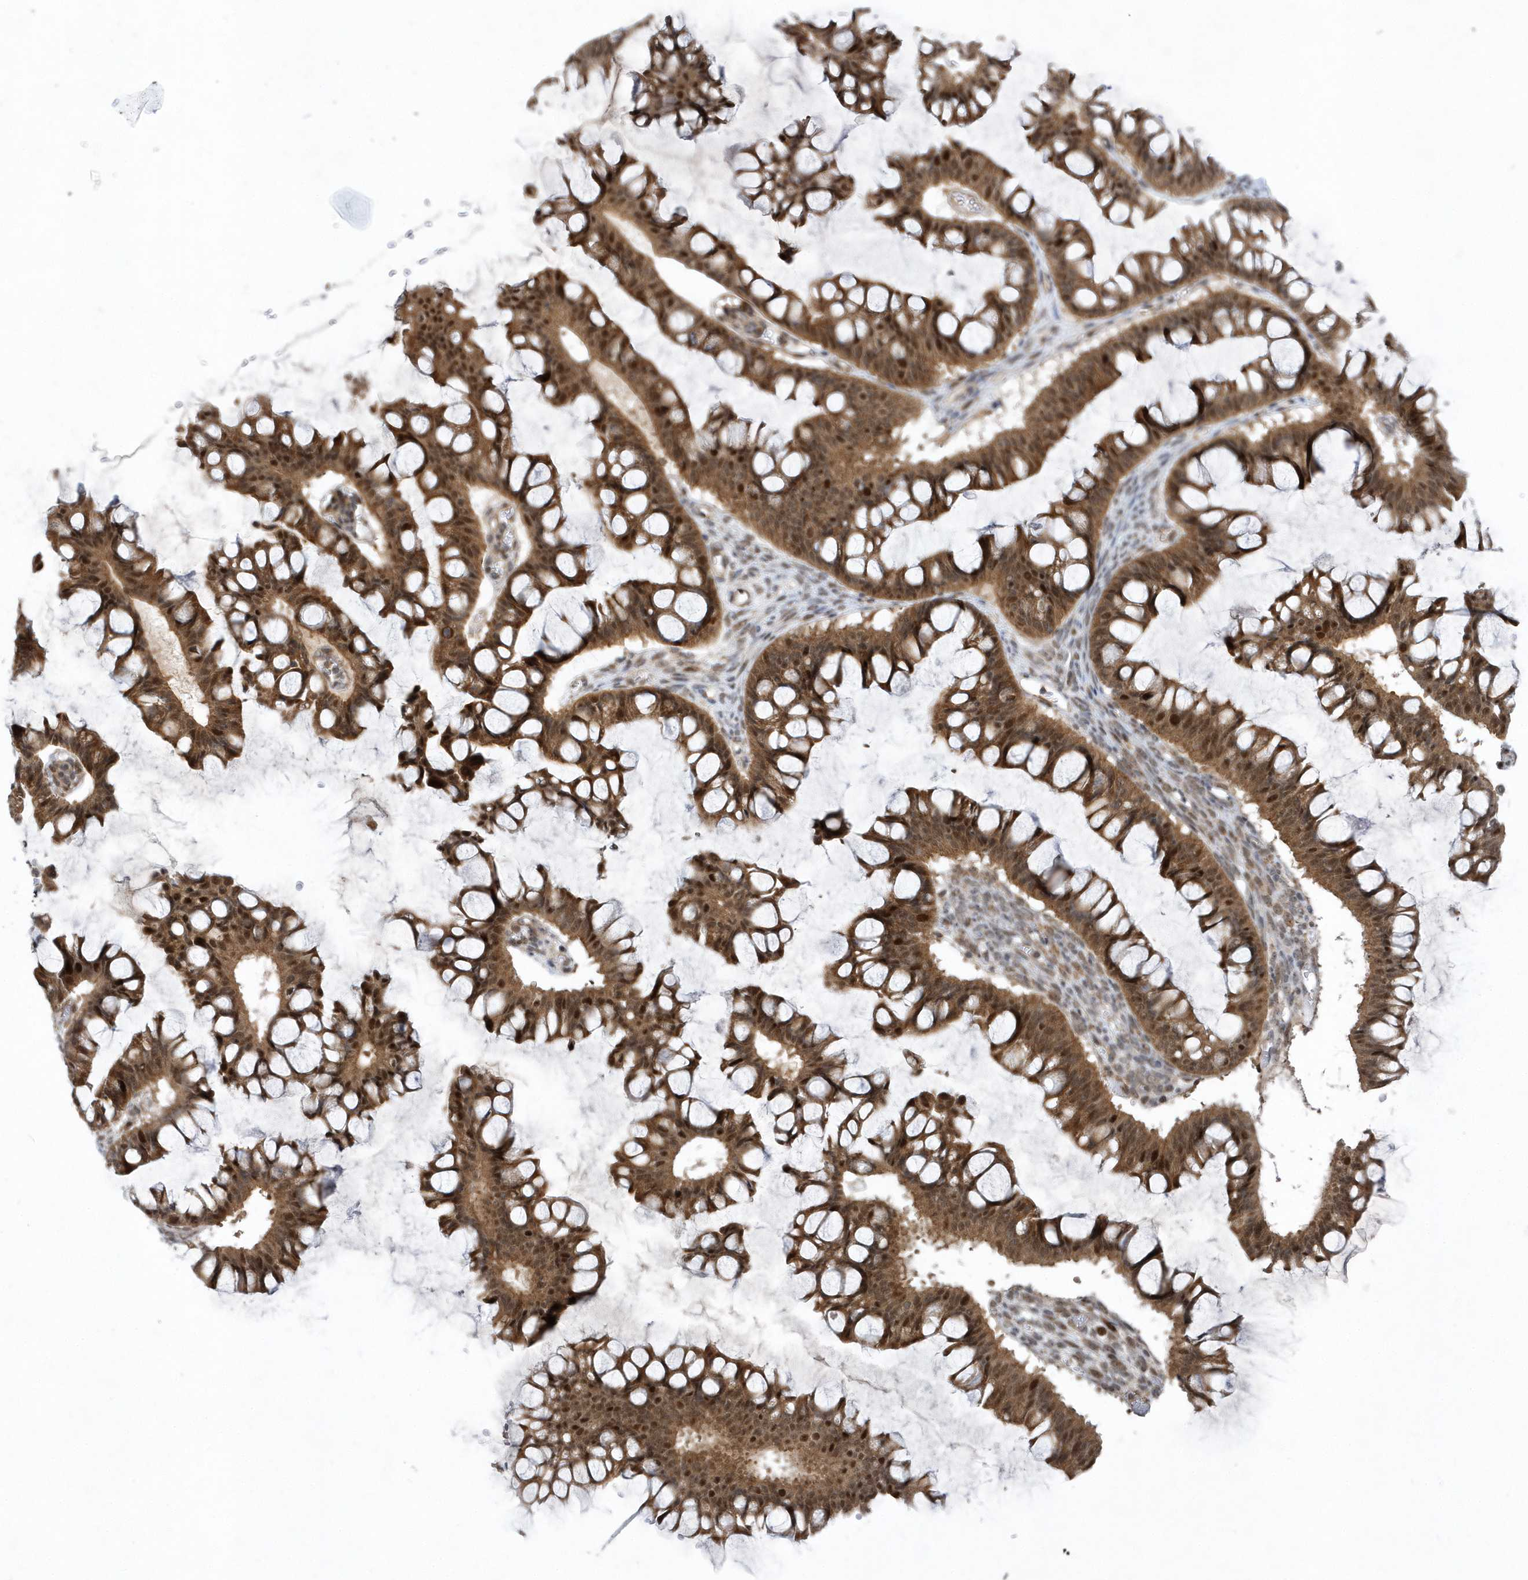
{"staining": {"intensity": "strong", "quantity": ">75%", "location": "cytoplasmic/membranous,nuclear"}, "tissue": "ovarian cancer", "cell_type": "Tumor cells", "image_type": "cancer", "snomed": [{"axis": "morphology", "description": "Cystadenocarcinoma, mucinous, NOS"}, {"axis": "topography", "description": "Ovary"}], "caption": "Immunohistochemistry histopathology image of human ovarian cancer stained for a protein (brown), which reveals high levels of strong cytoplasmic/membranous and nuclear positivity in approximately >75% of tumor cells.", "gene": "MXI1", "patient": {"sex": "female", "age": 73}}